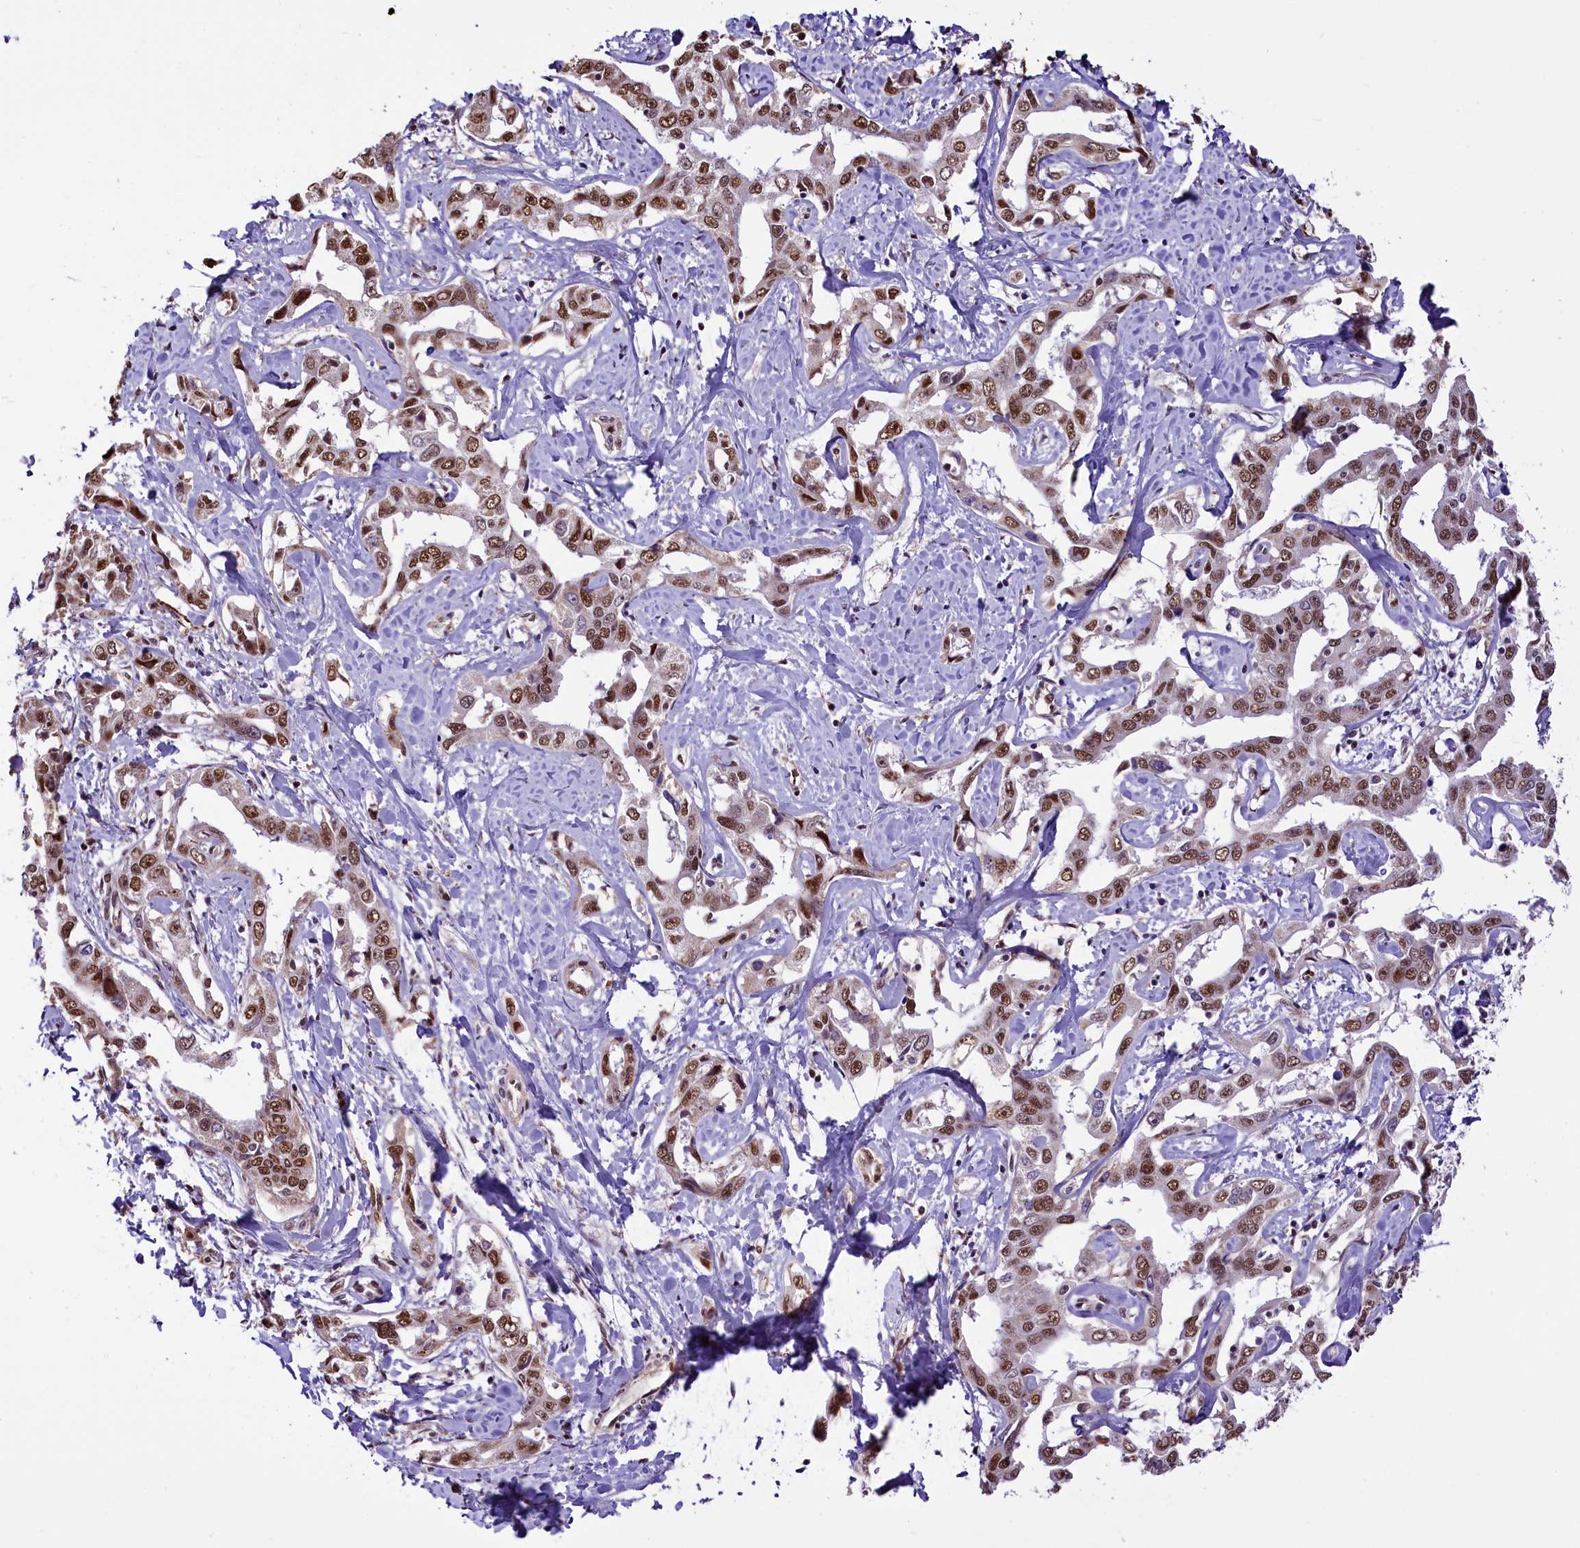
{"staining": {"intensity": "moderate", "quantity": ">75%", "location": "nuclear"}, "tissue": "liver cancer", "cell_type": "Tumor cells", "image_type": "cancer", "snomed": [{"axis": "morphology", "description": "Cholangiocarcinoma"}, {"axis": "topography", "description": "Liver"}], "caption": "Immunohistochemistry staining of liver cancer, which reveals medium levels of moderate nuclear expression in about >75% of tumor cells indicating moderate nuclear protein expression. The staining was performed using DAB (3,3'-diaminobenzidine) (brown) for protein detection and nuclei were counterstained in hematoxylin (blue).", "gene": "MRPL54", "patient": {"sex": "male", "age": 59}}